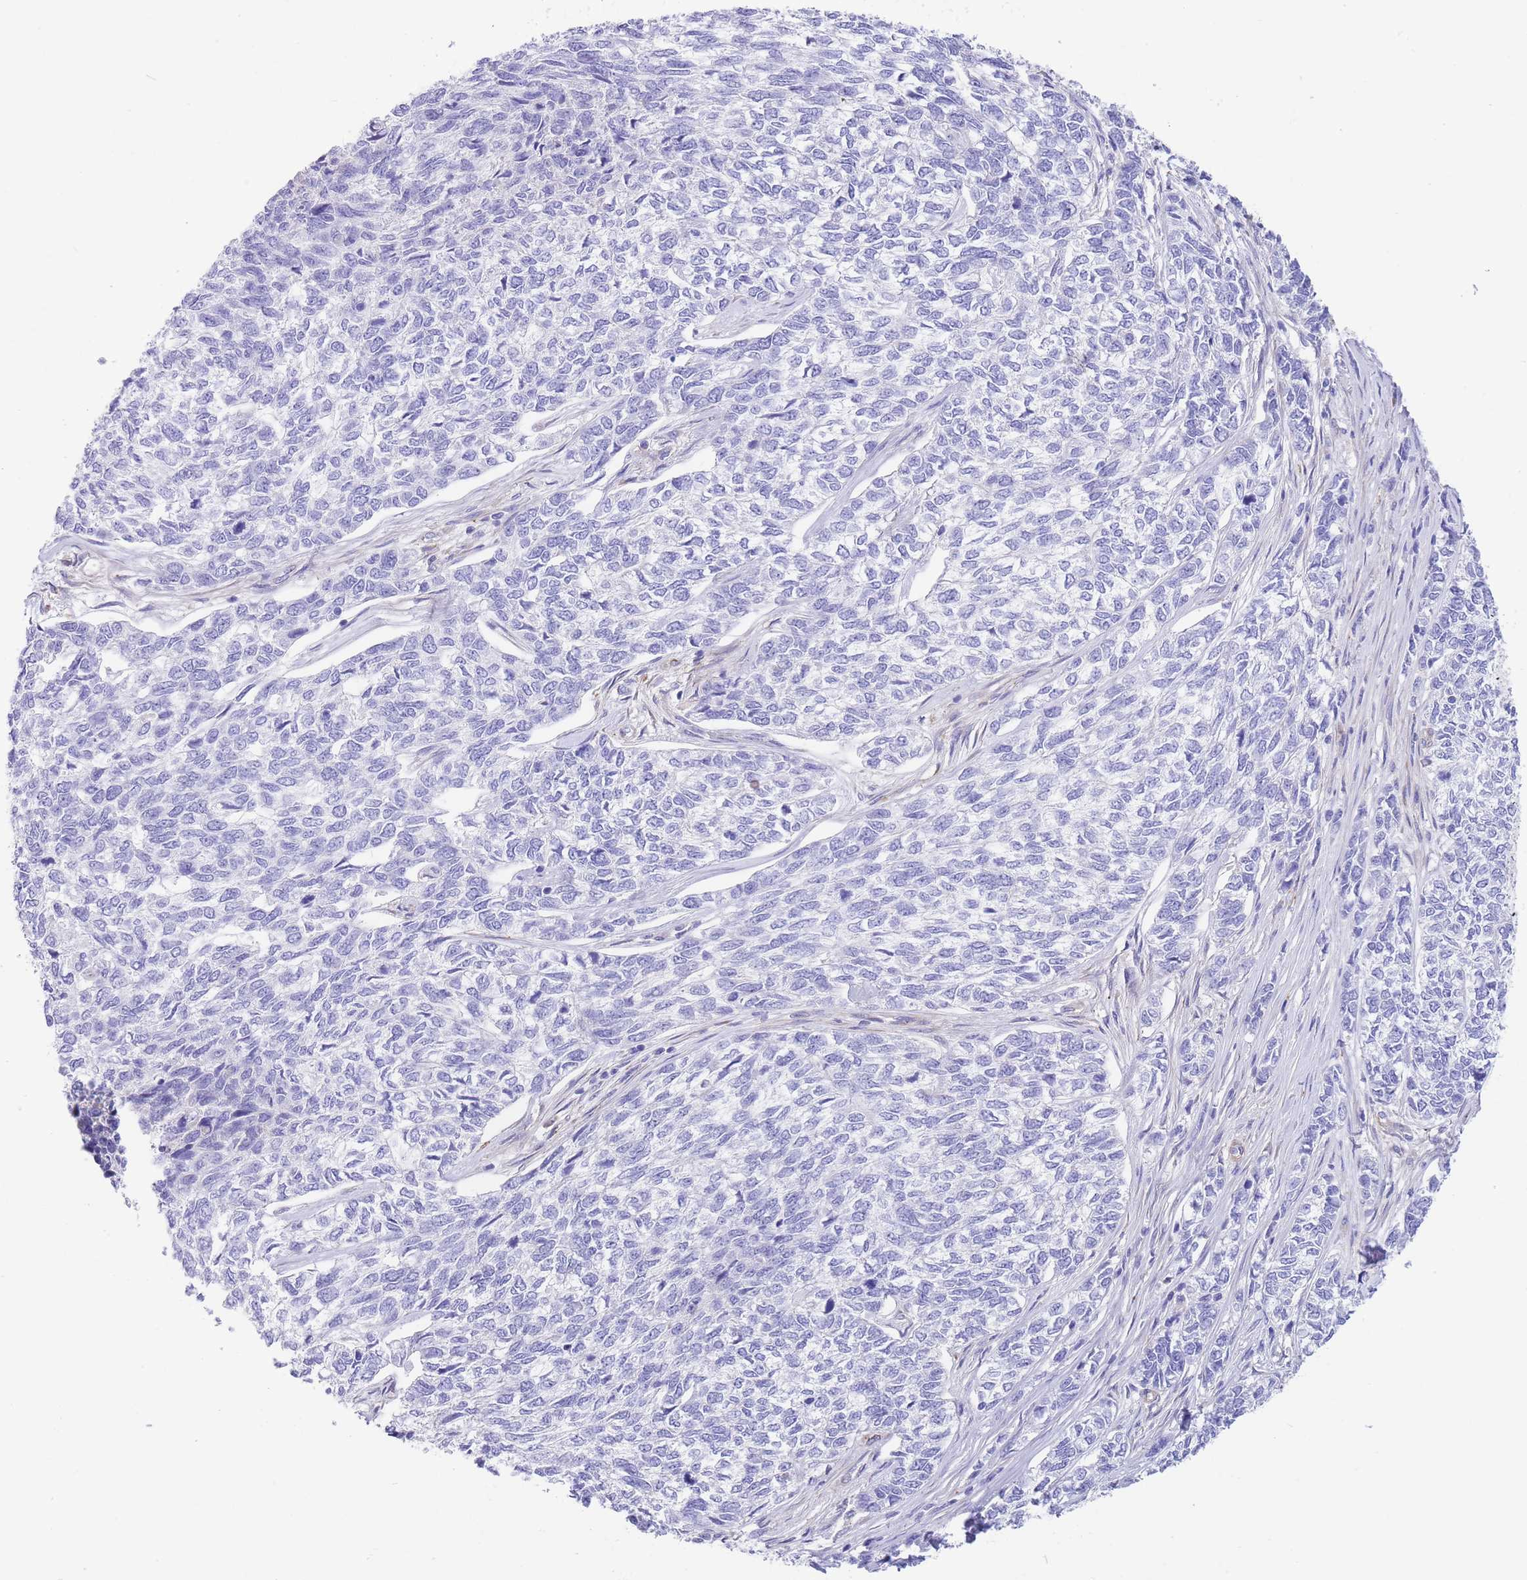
{"staining": {"intensity": "negative", "quantity": "none", "location": "none"}, "tissue": "skin cancer", "cell_type": "Tumor cells", "image_type": "cancer", "snomed": [{"axis": "morphology", "description": "Basal cell carcinoma"}, {"axis": "topography", "description": "Skin"}], "caption": "DAB (3,3'-diaminobenzidine) immunohistochemical staining of skin cancer (basal cell carcinoma) exhibits no significant positivity in tumor cells. The staining was performed using DAB (3,3'-diaminobenzidine) to visualize the protein expression in brown, while the nuclei were stained in blue with hematoxylin (Magnification: 20x).", "gene": "DET1", "patient": {"sex": "female", "age": 65}}